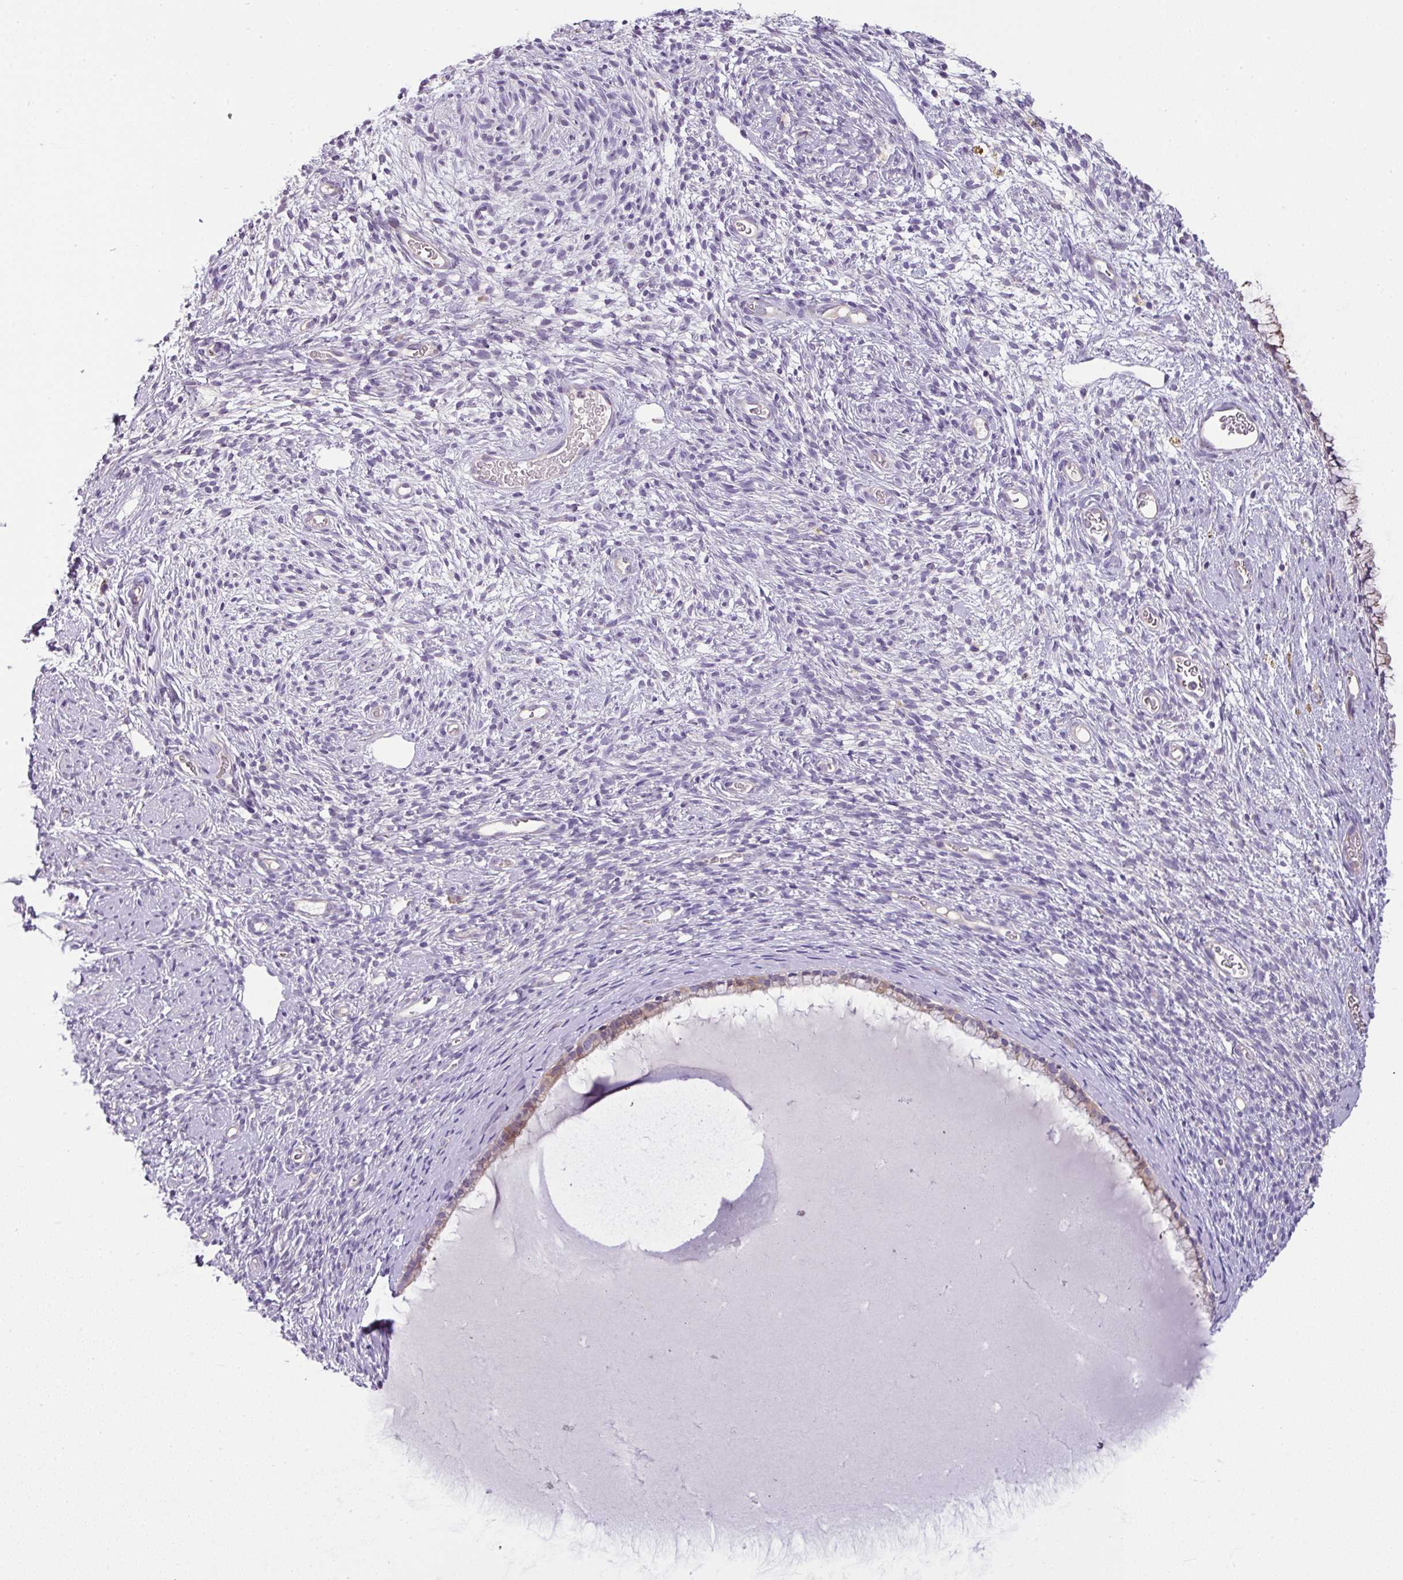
{"staining": {"intensity": "moderate", "quantity": "25%-75%", "location": "cytoplasmic/membranous"}, "tissue": "cervix", "cell_type": "Glandular cells", "image_type": "normal", "snomed": [{"axis": "morphology", "description": "Normal tissue, NOS"}, {"axis": "topography", "description": "Cervix"}], "caption": "Immunohistochemistry image of benign cervix stained for a protein (brown), which reveals medium levels of moderate cytoplasmic/membranous expression in approximately 25%-75% of glandular cells.", "gene": "PIK3R5", "patient": {"sex": "female", "age": 76}}